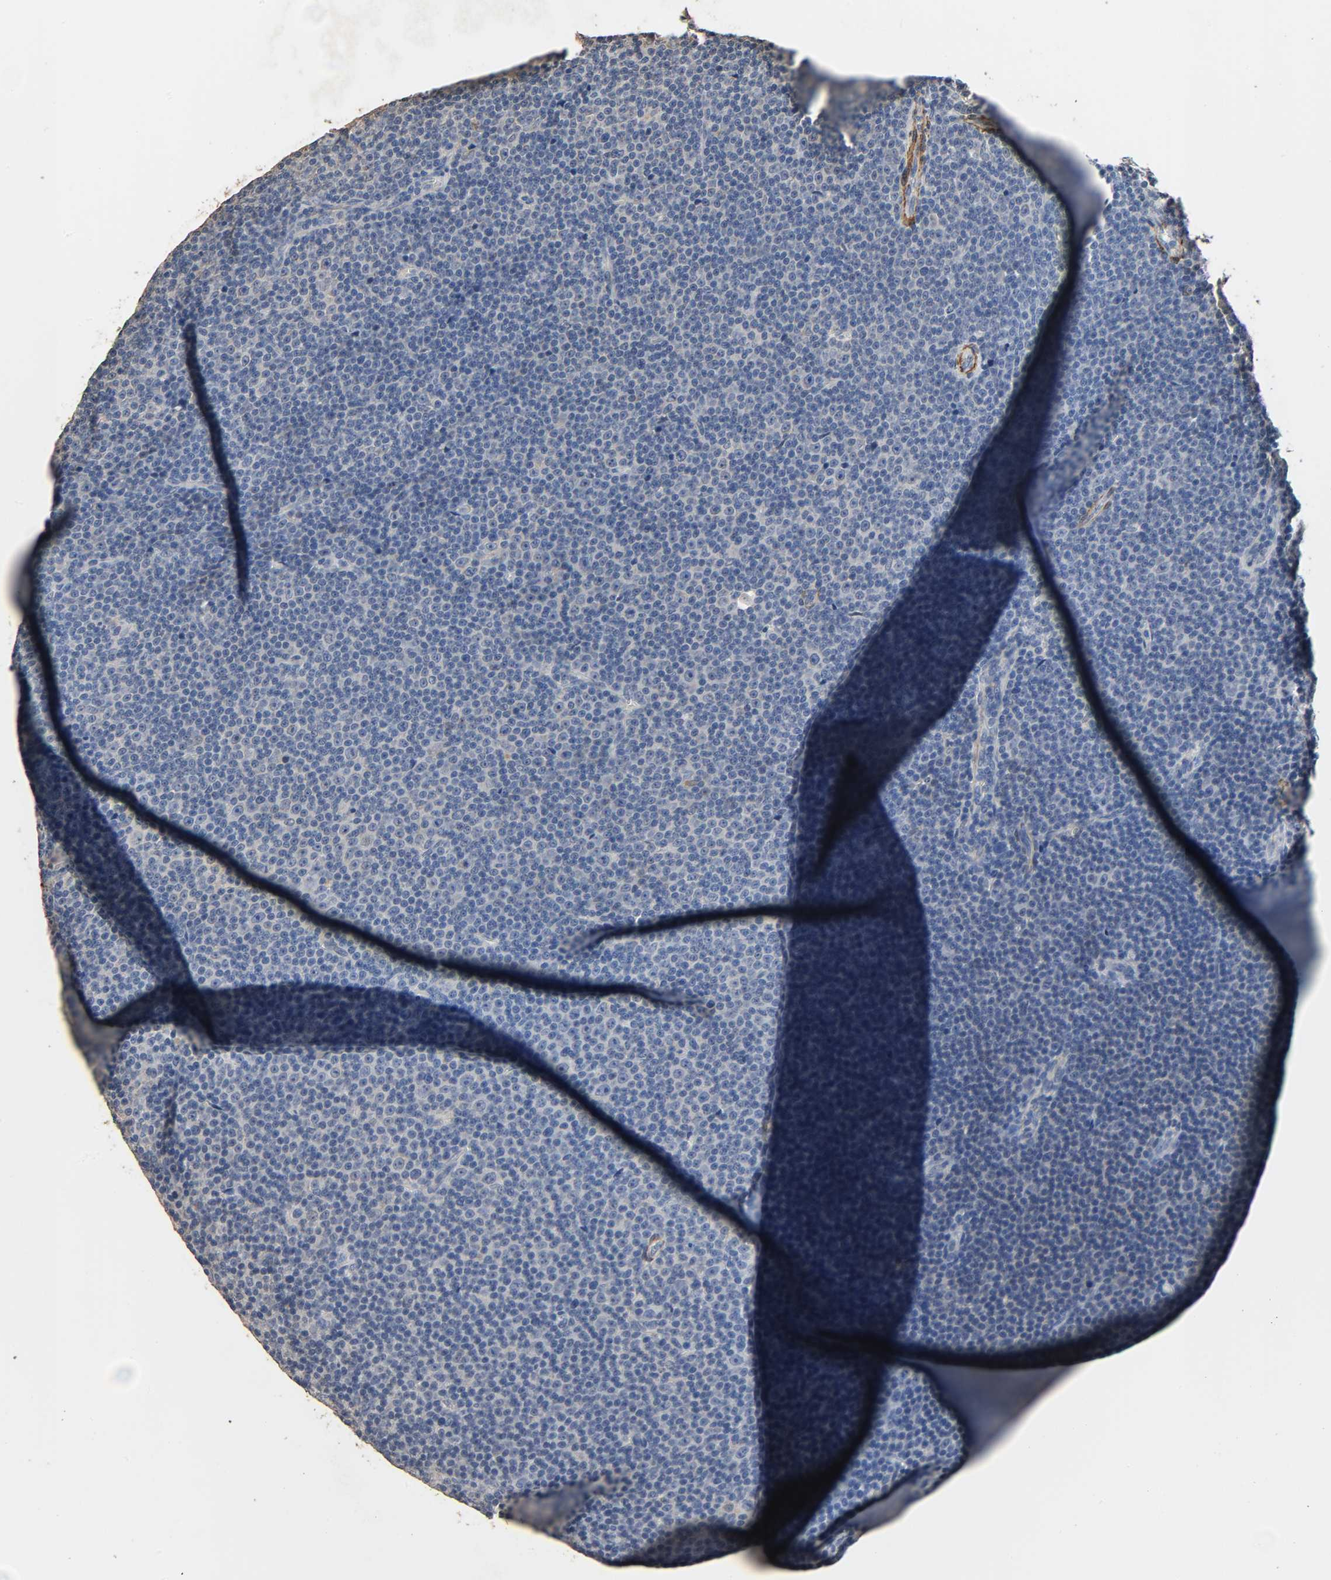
{"staining": {"intensity": "negative", "quantity": "none", "location": "none"}, "tissue": "lymphoma", "cell_type": "Tumor cells", "image_type": "cancer", "snomed": [{"axis": "morphology", "description": "Malignant lymphoma, non-Hodgkin's type, Low grade"}, {"axis": "topography", "description": "Lymph node"}], "caption": "The immunohistochemistry (IHC) photomicrograph has no significant expression in tumor cells of low-grade malignant lymphoma, non-Hodgkin's type tissue. Nuclei are stained in blue.", "gene": "GSTA3", "patient": {"sex": "female", "age": 67}}